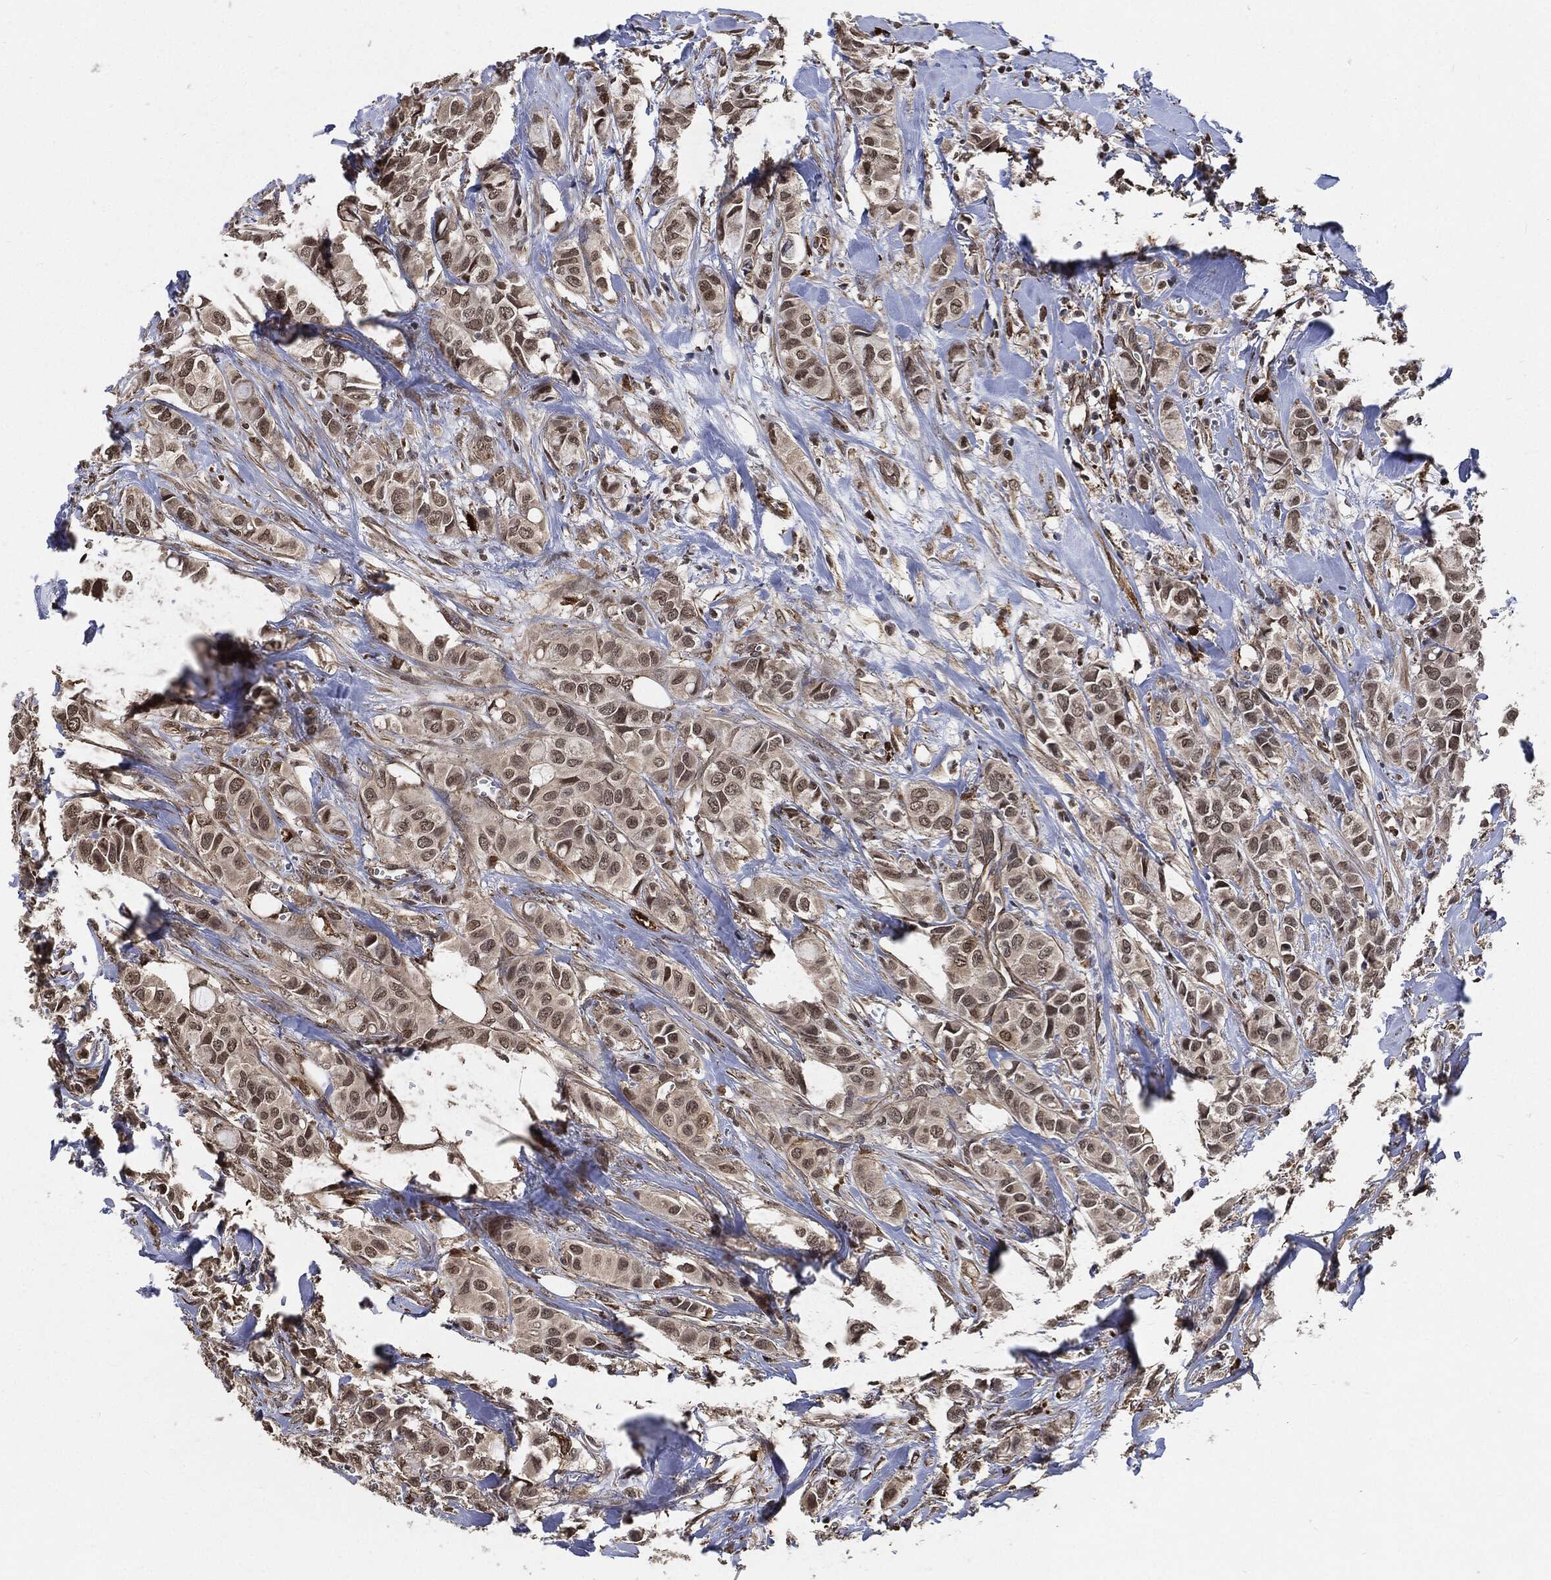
{"staining": {"intensity": "weak", "quantity": "<25%", "location": "cytoplasmic/membranous,nuclear"}, "tissue": "breast cancer", "cell_type": "Tumor cells", "image_type": "cancer", "snomed": [{"axis": "morphology", "description": "Duct carcinoma"}, {"axis": "topography", "description": "Breast"}], "caption": "Tumor cells are negative for brown protein staining in breast cancer (intraductal carcinoma).", "gene": "S100A9", "patient": {"sex": "female", "age": 85}}